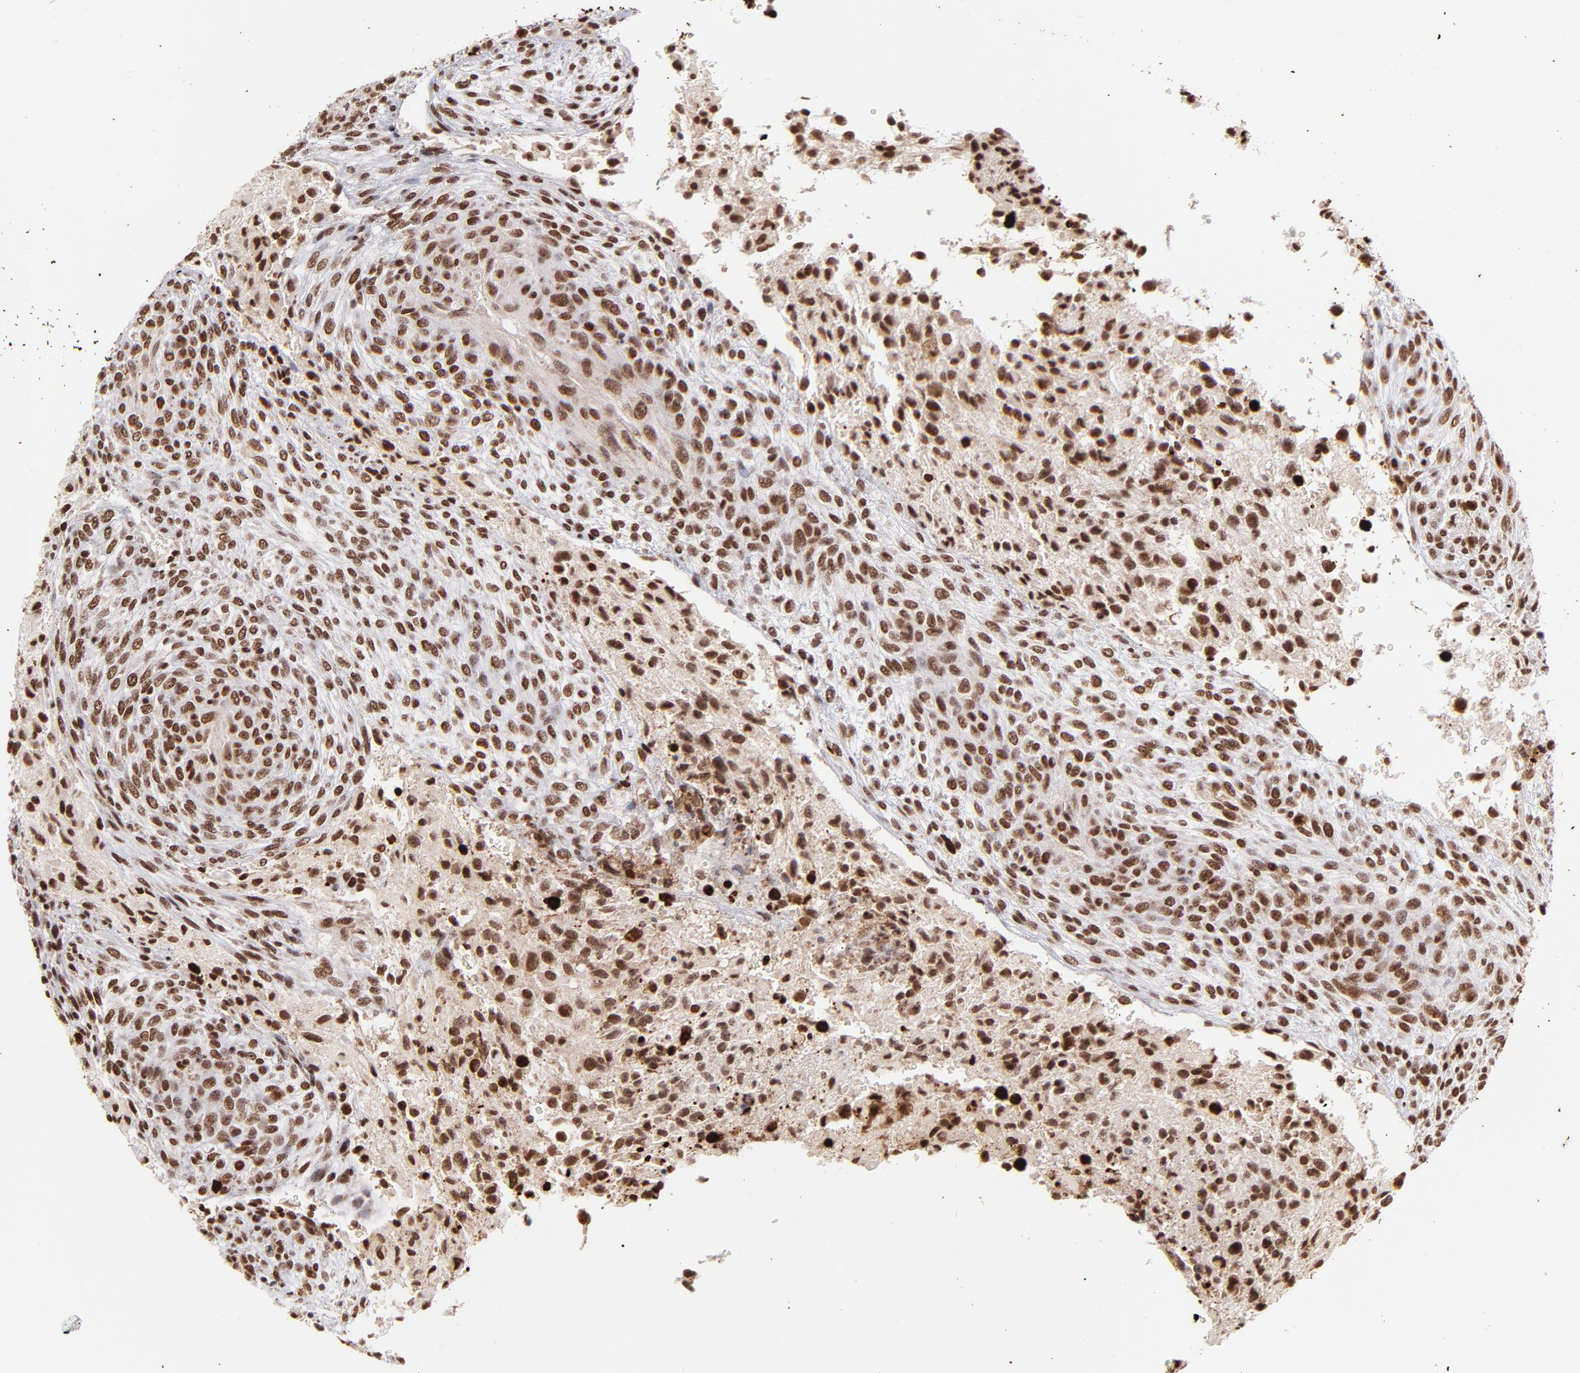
{"staining": {"intensity": "moderate", "quantity": ">75%", "location": "cytoplasmic/membranous,nuclear"}, "tissue": "glioma", "cell_type": "Tumor cells", "image_type": "cancer", "snomed": [{"axis": "morphology", "description": "Glioma, malignant, High grade"}, {"axis": "topography", "description": "Cerebral cortex"}], "caption": "This photomicrograph exhibits immunohistochemistry staining of human high-grade glioma (malignant), with medium moderate cytoplasmic/membranous and nuclear staining in approximately >75% of tumor cells.", "gene": "ZFX", "patient": {"sex": "female", "age": 55}}